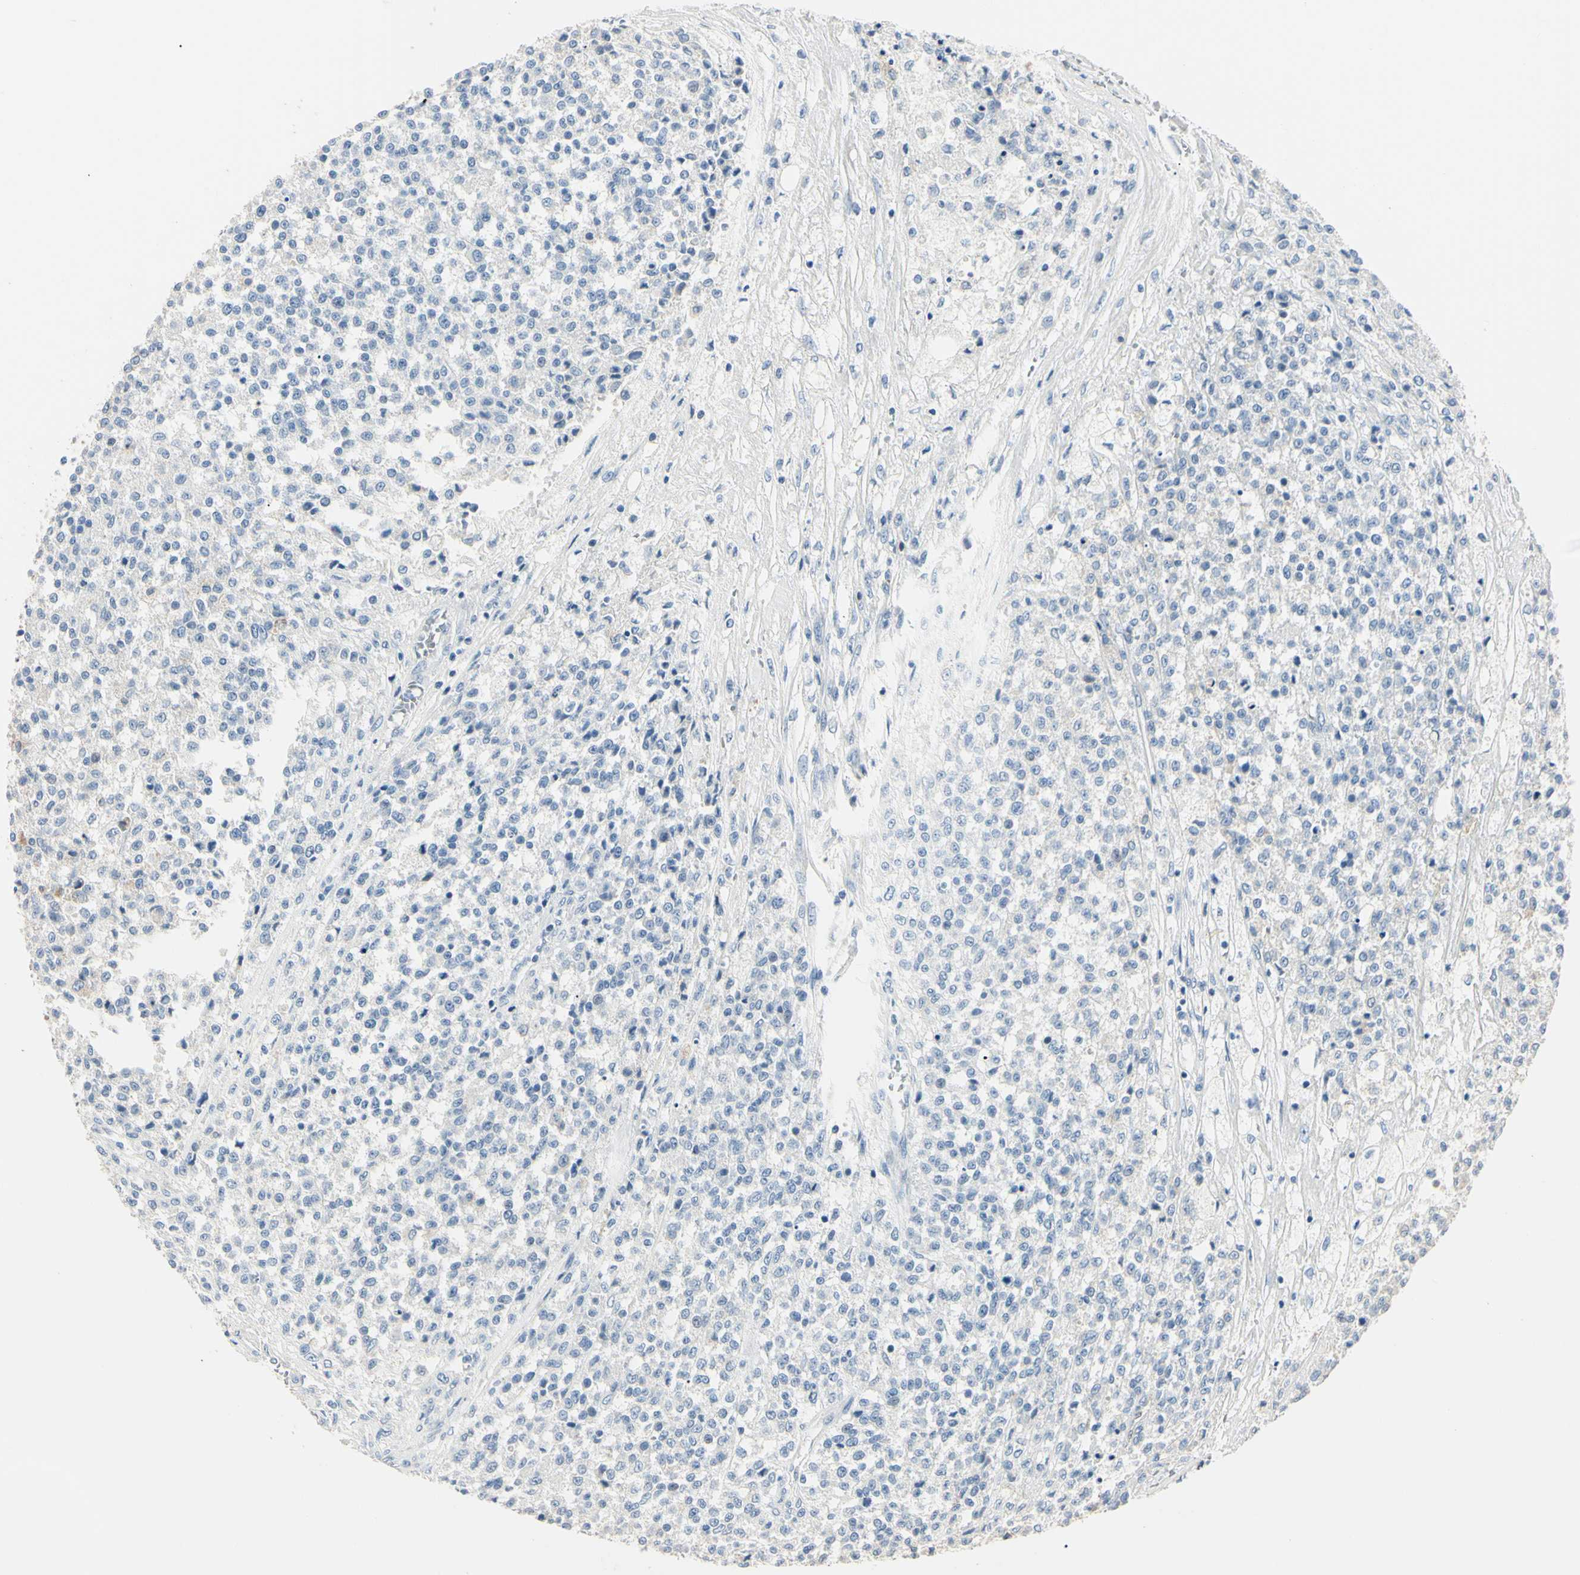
{"staining": {"intensity": "negative", "quantity": "none", "location": "none"}, "tissue": "testis cancer", "cell_type": "Tumor cells", "image_type": "cancer", "snomed": [{"axis": "morphology", "description": "Seminoma, NOS"}, {"axis": "topography", "description": "Testis"}], "caption": "A micrograph of testis cancer stained for a protein displays no brown staining in tumor cells.", "gene": "AKR1C3", "patient": {"sex": "male", "age": 59}}